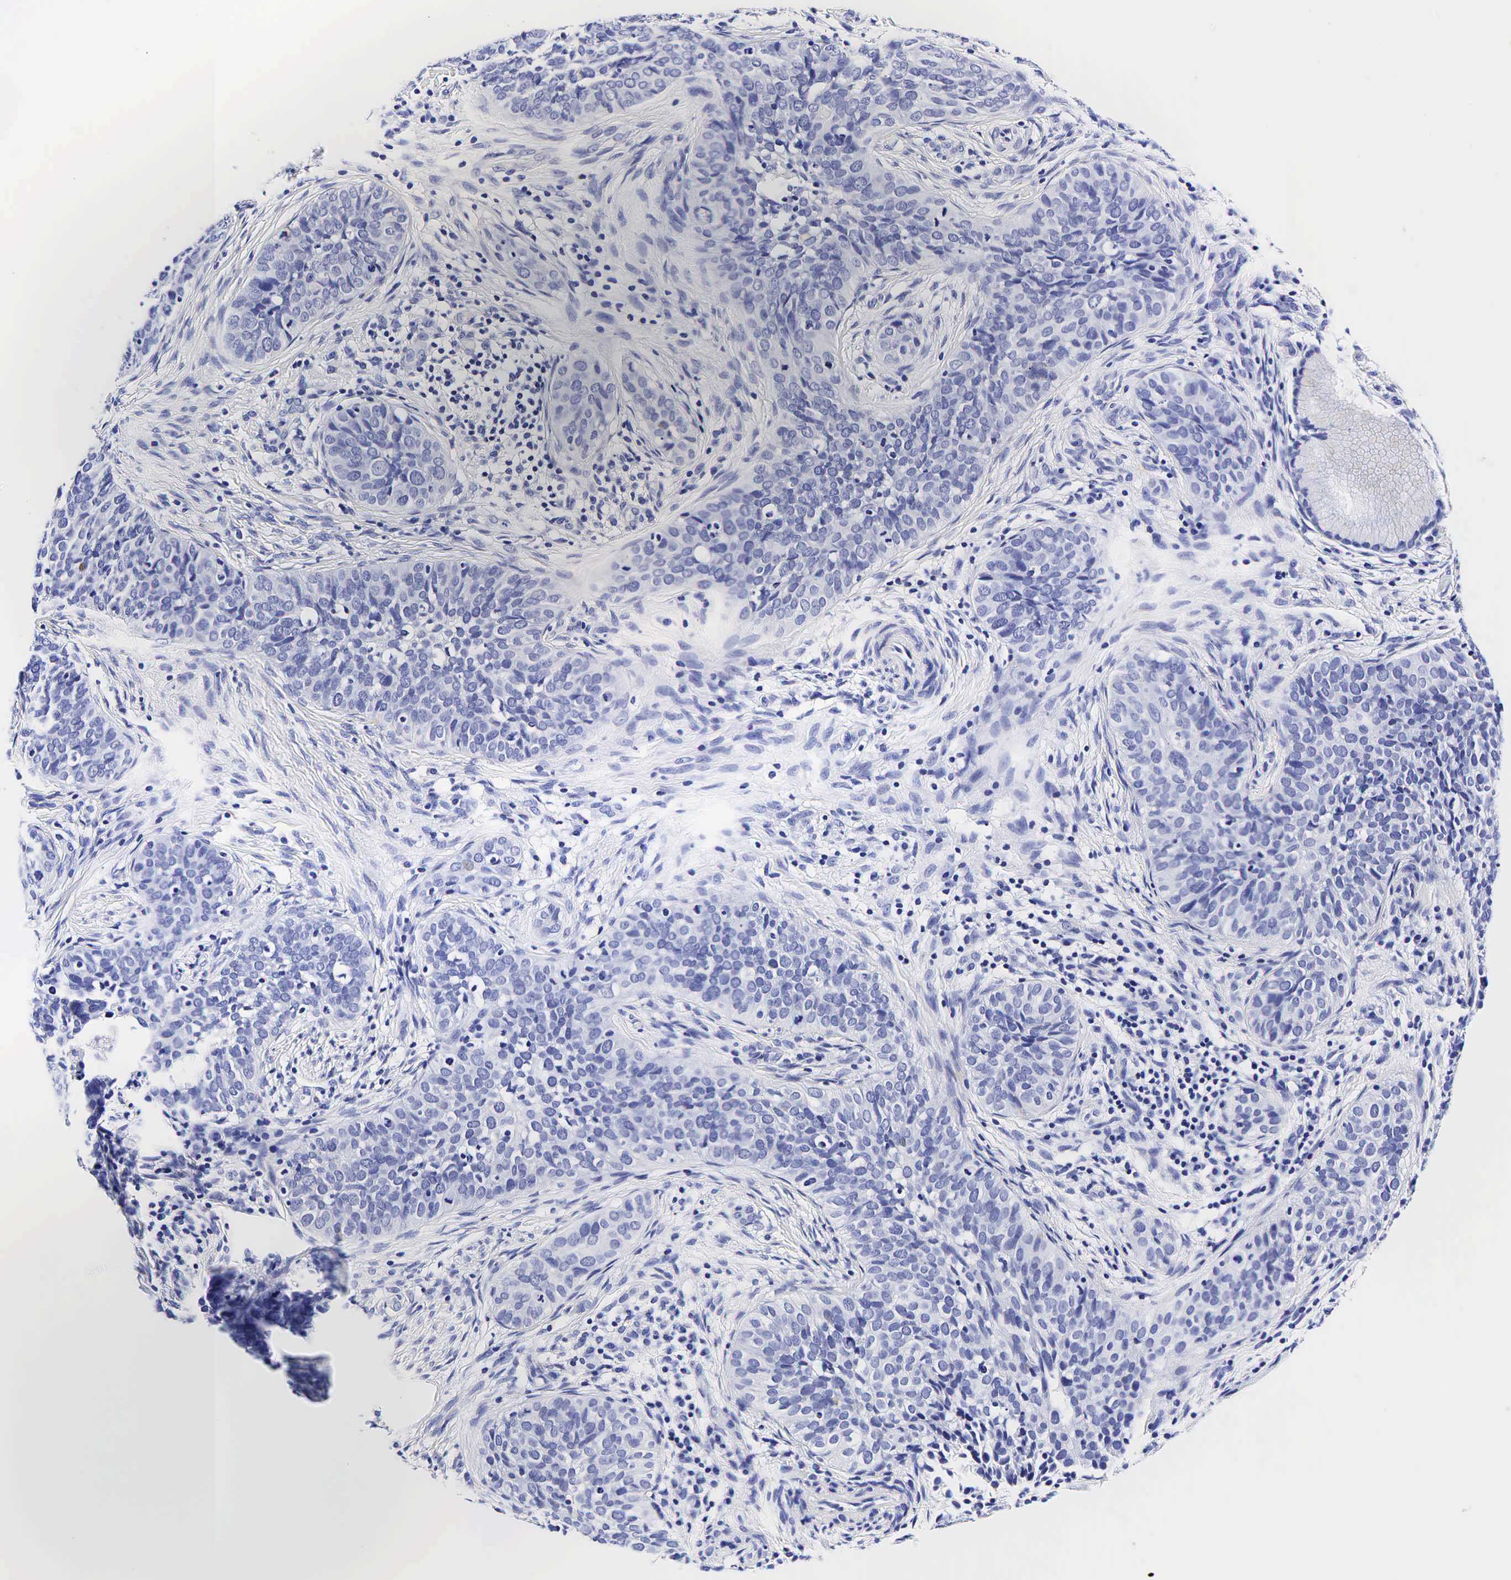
{"staining": {"intensity": "negative", "quantity": "none", "location": "none"}, "tissue": "cervical cancer", "cell_type": "Tumor cells", "image_type": "cancer", "snomed": [{"axis": "morphology", "description": "Squamous cell carcinoma, NOS"}, {"axis": "topography", "description": "Cervix"}], "caption": "DAB (3,3'-diaminobenzidine) immunohistochemical staining of cervical cancer displays no significant positivity in tumor cells. (DAB IHC visualized using brightfield microscopy, high magnification).", "gene": "GCG", "patient": {"sex": "female", "age": 31}}